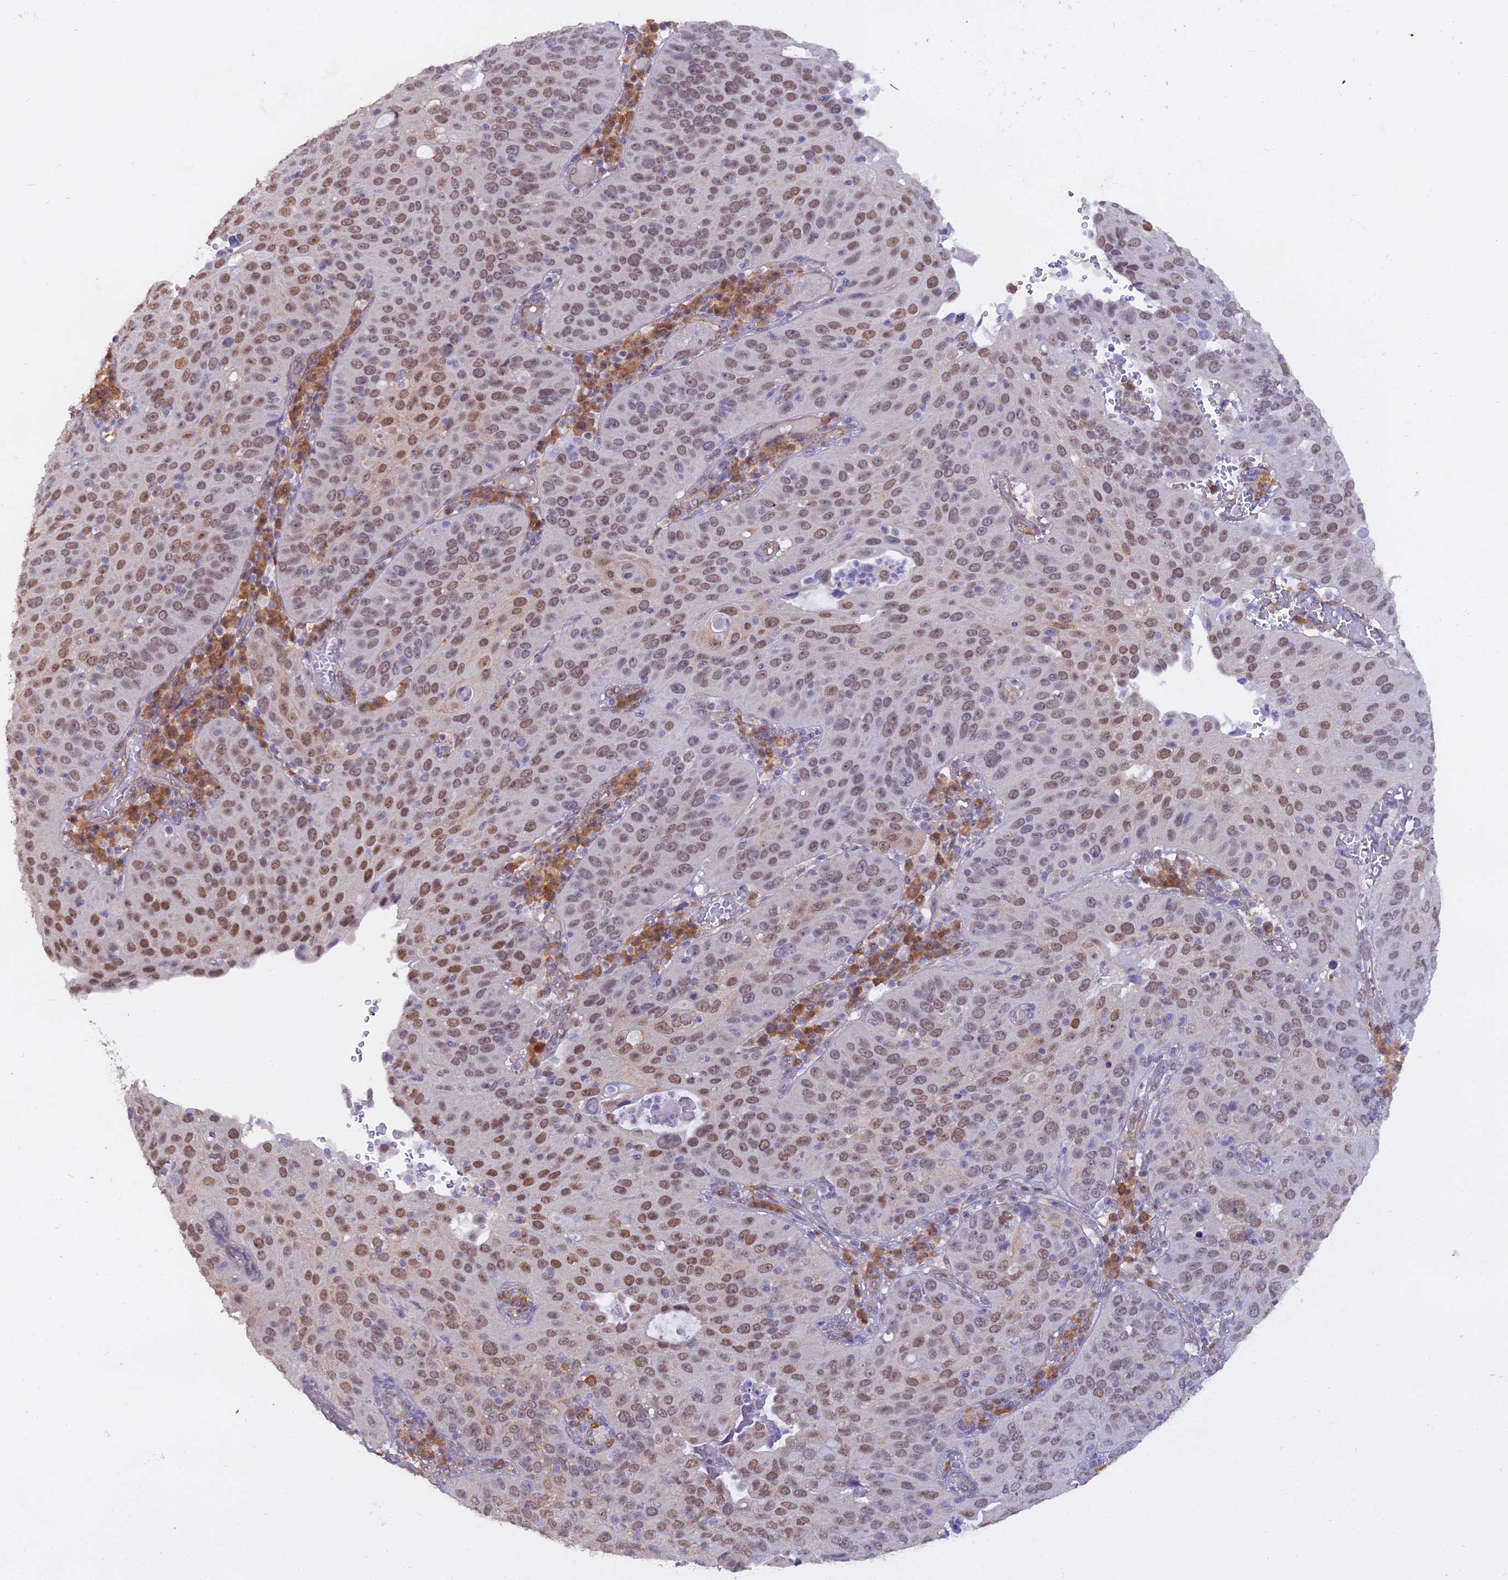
{"staining": {"intensity": "moderate", "quantity": ">75%", "location": "nuclear"}, "tissue": "cervical cancer", "cell_type": "Tumor cells", "image_type": "cancer", "snomed": [{"axis": "morphology", "description": "Squamous cell carcinoma, NOS"}, {"axis": "topography", "description": "Cervix"}], "caption": "Immunohistochemical staining of squamous cell carcinoma (cervical) reveals medium levels of moderate nuclear positivity in about >75% of tumor cells.", "gene": "BLNK", "patient": {"sex": "female", "age": 36}}